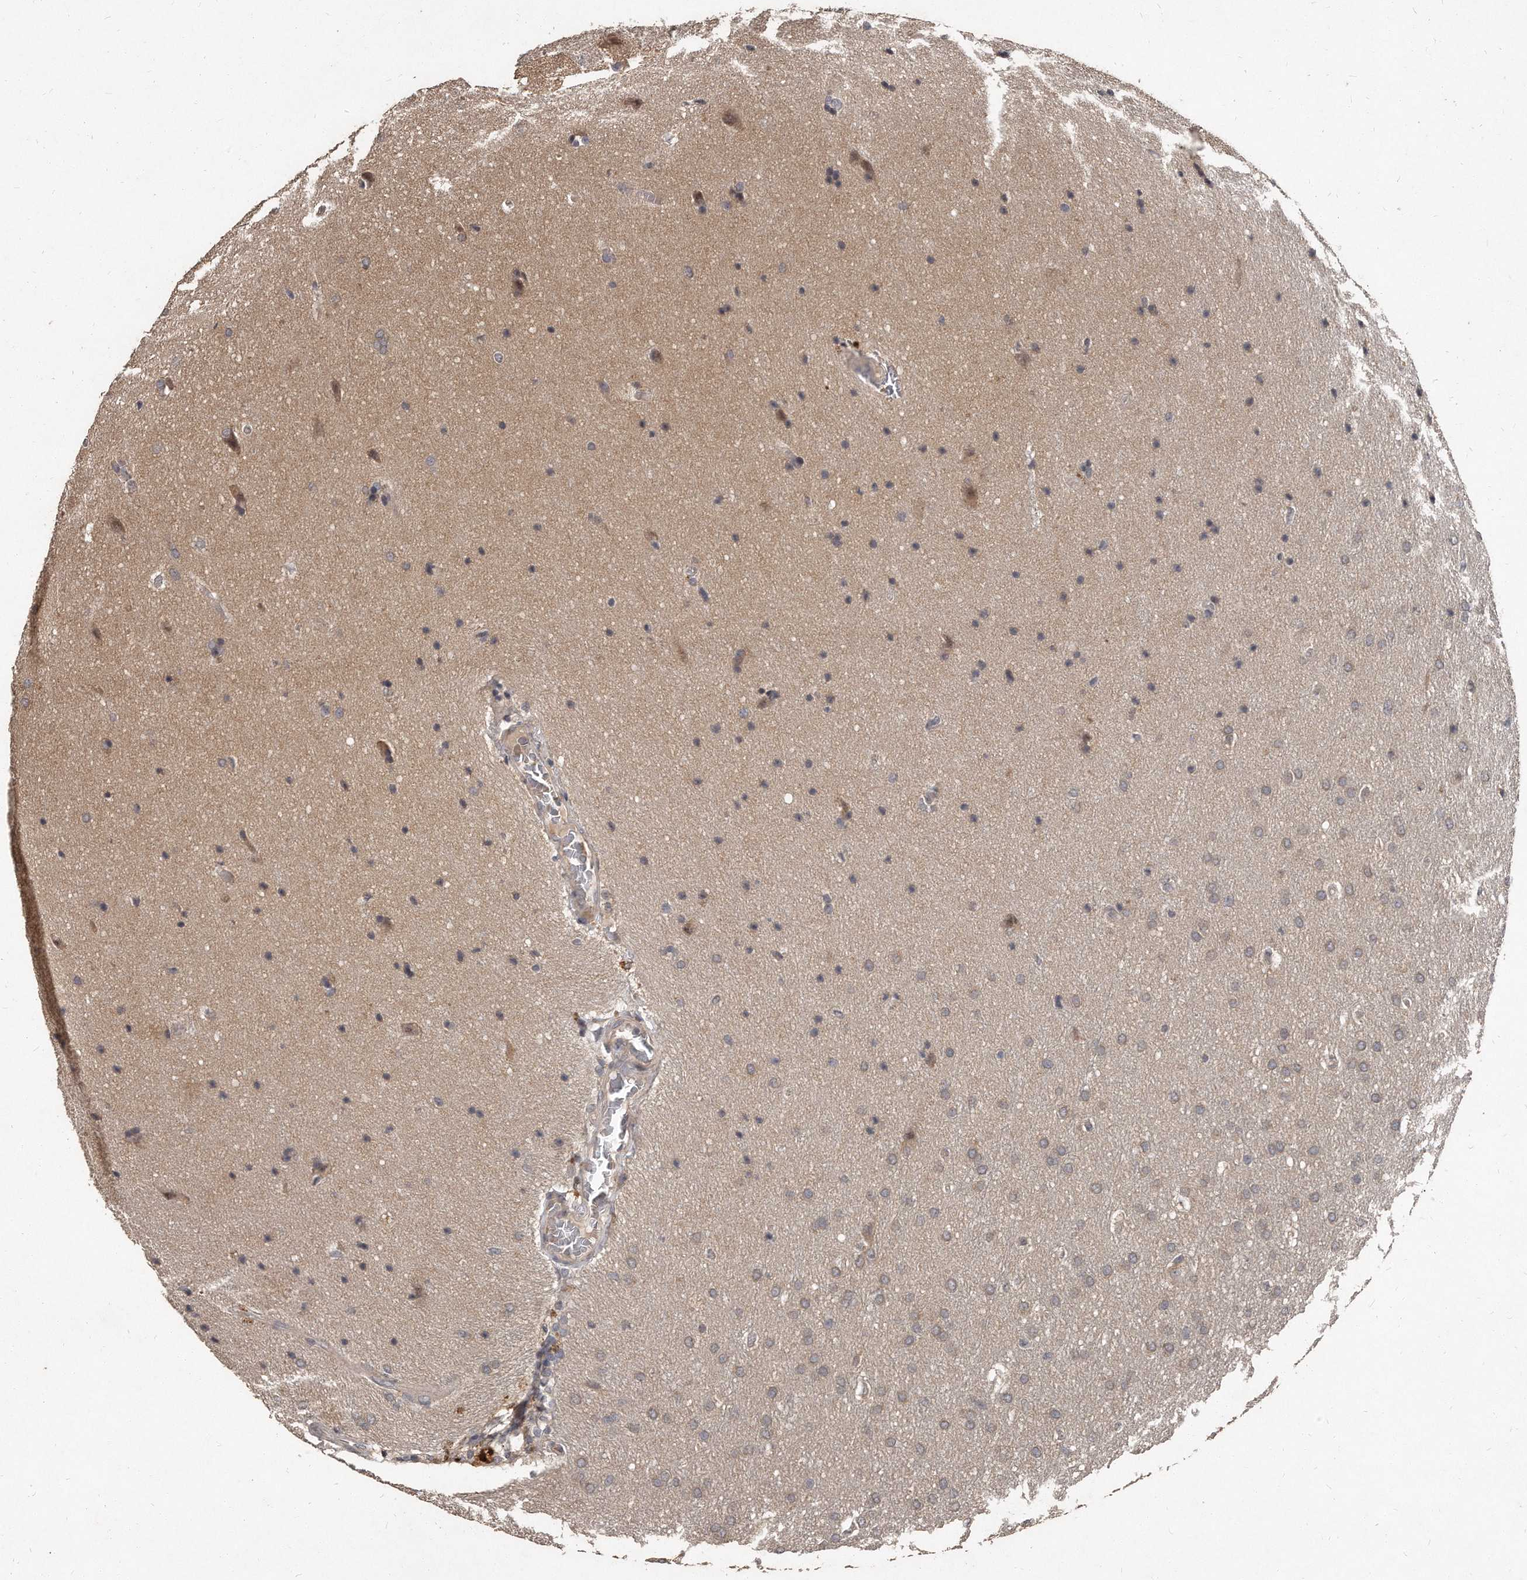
{"staining": {"intensity": "weak", "quantity": "25%-75%", "location": "cytoplasmic/membranous"}, "tissue": "glioma", "cell_type": "Tumor cells", "image_type": "cancer", "snomed": [{"axis": "morphology", "description": "Glioma, malignant, Low grade"}, {"axis": "topography", "description": "Brain"}], "caption": "Malignant glioma (low-grade) stained with a brown dye reveals weak cytoplasmic/membranous positive expression in about 25%-75% of tumor cells.", "gene": "GRB10", "patient": {"sex": "female", "age": 37}}